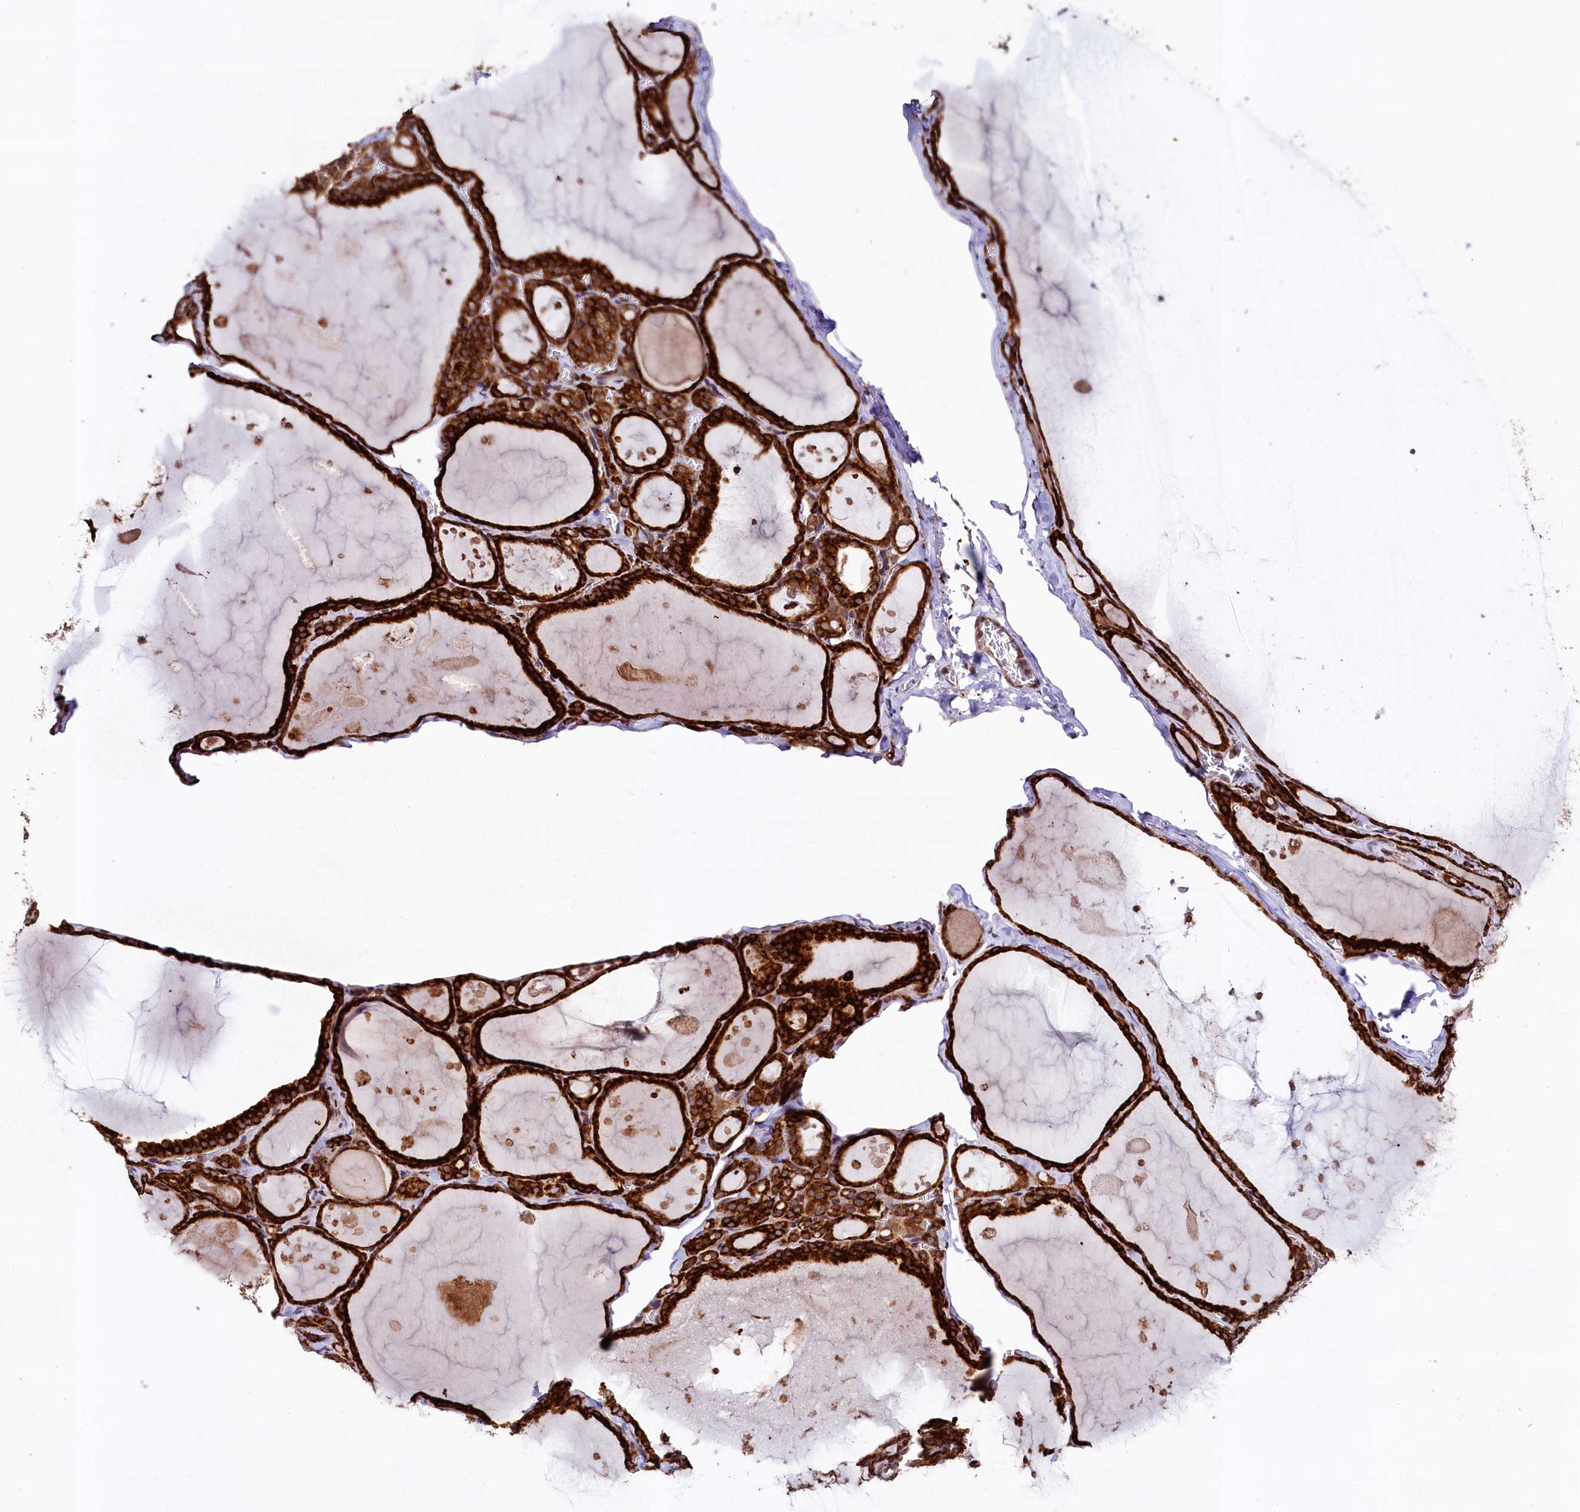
{"staining": {"intensity": "strong", "quantity": ">75%", "location": "cytoplasmic/membranous"}, "tissue": "thyroid gland", "cell_type": "Glandular cells", "image_type": "normal", "snomed": [{"axis": "morphology", "description": "Normal tissue, NOS"}, {"axis": "topography", "description": "Thyroid gland"}], "caption": "About >75% of glandular cells in unremarkable thyroid gland demonstrate strong cytoplasmic/membranous protein staining as visualized by brown immunohistochemical staining.", "gene": "C5orf15", "patient": {"sex": "male", "age": 56}}